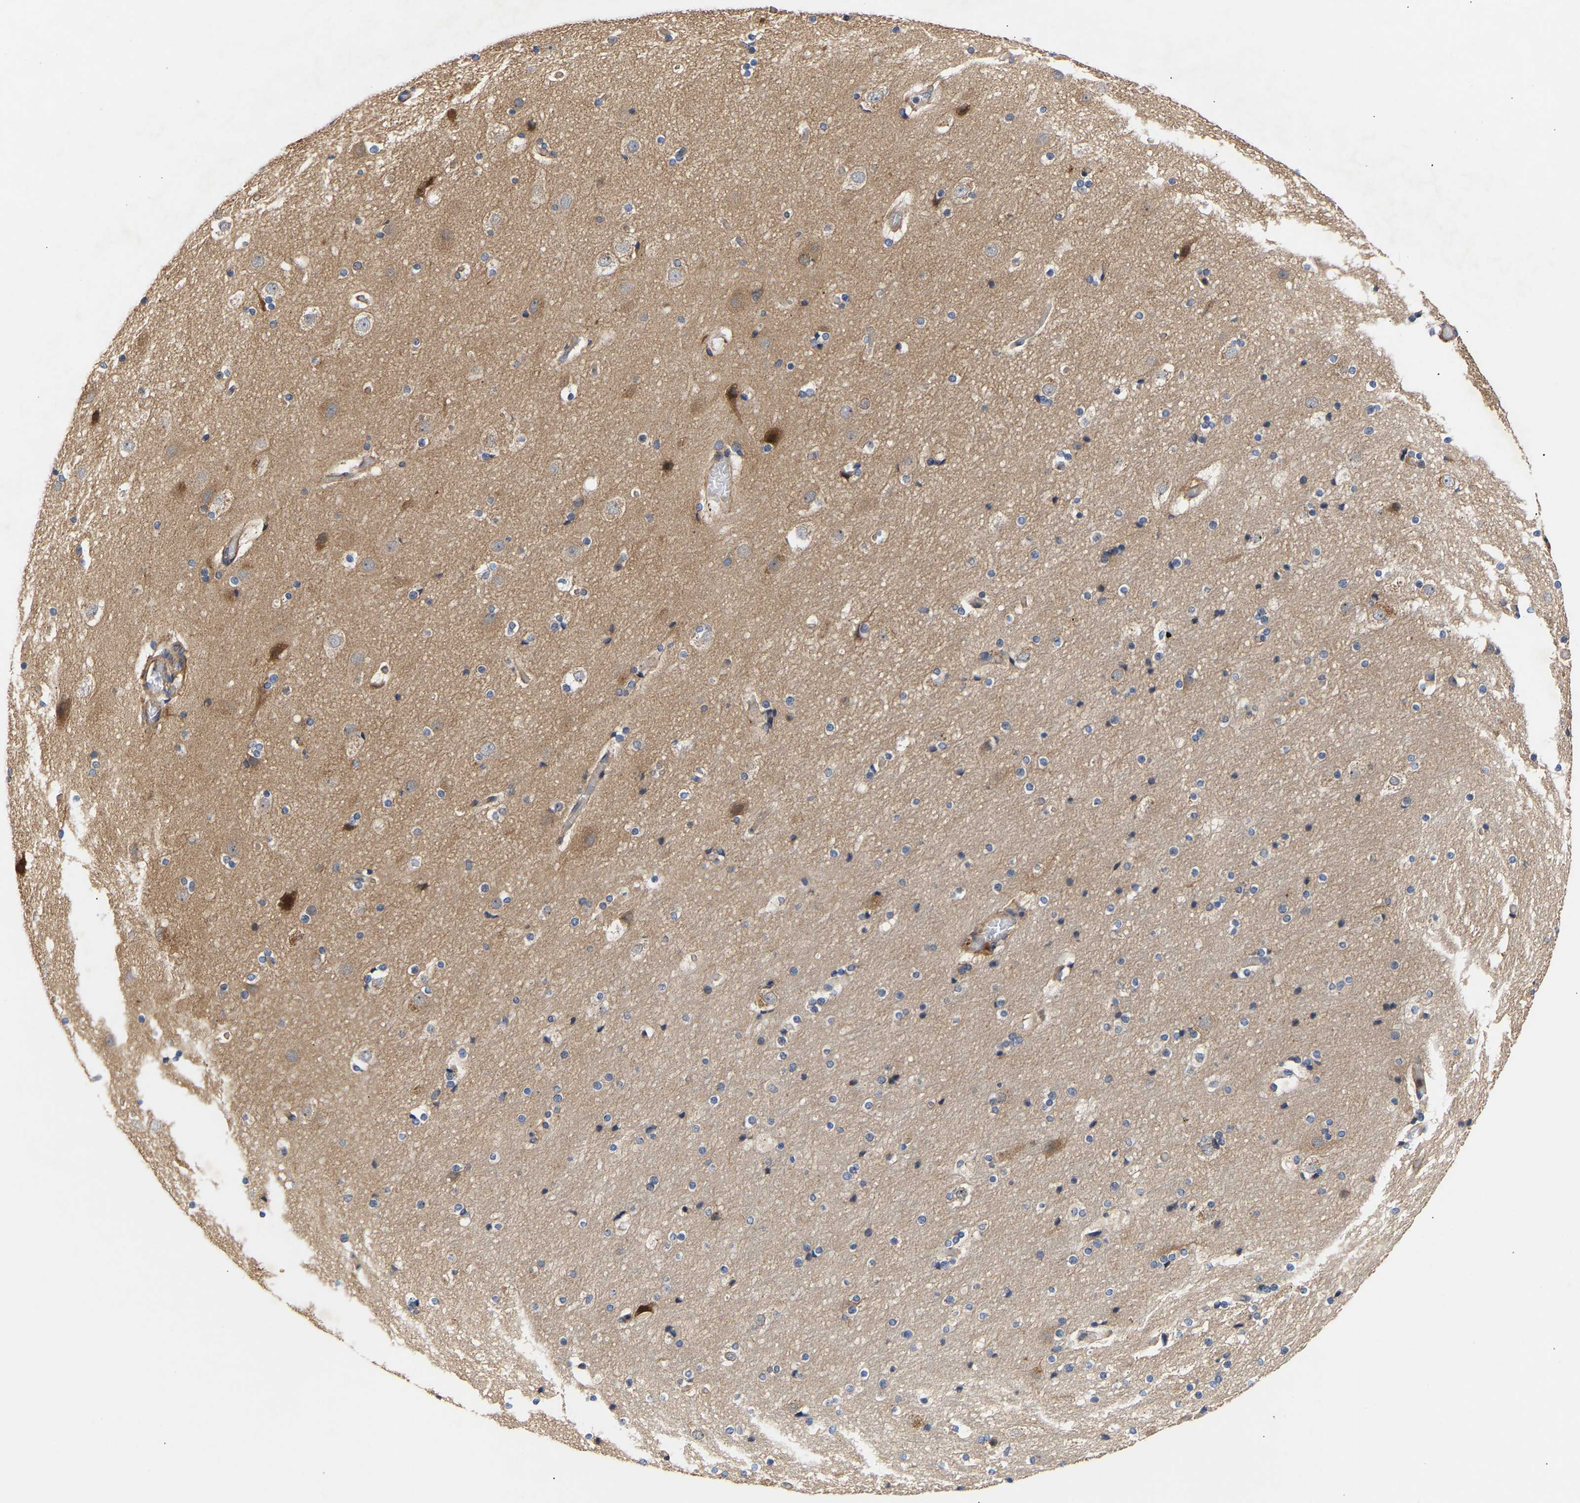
{"staining": {"intensity": "weak", "quantity": ">75%", "location": "cytoplasmic/membranous"}, "tissue": "cerebral cortex", "cell_type": "Endothelial cells", "image_type": "normal", "snomed": [{"axis": "morphology", "description": "Normal tissue, NOS"}, {"axis": "topography", "description": "Cerebral cortex"}], "caption": "A photomicrograph of cerebral cortex stained for a protein demonstrates weak cytoplasmic/membranous brown staining in endothelial cells.", "gene": "KASH5", "patient": {"sex": "male", "age": 57}}